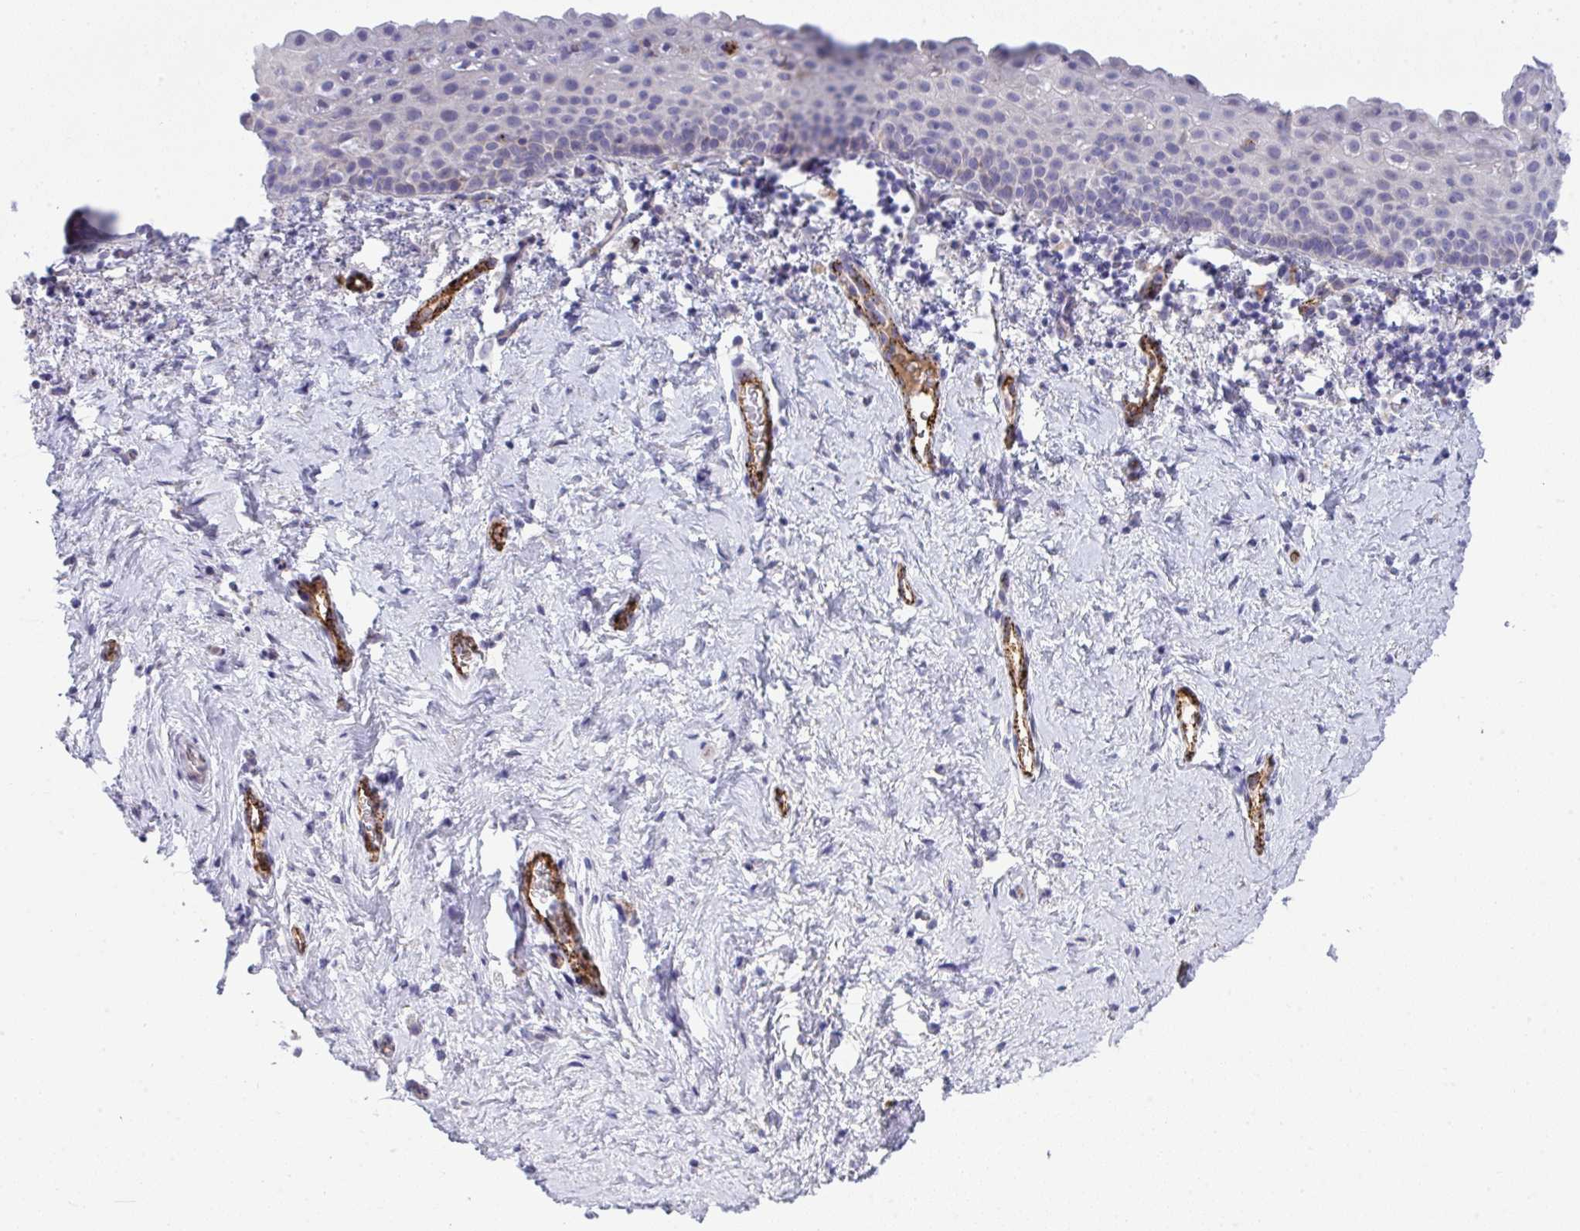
{"staining": {"intensity": "negative", "quantity": "none", "location": "none"}, "tissue": "vagina", "cell_type": "Squamous epithelial cells", "image_type": "normal", "snomed": [{"axis": "morphology", "description": "Normal tissue, NOS"}, {"axis": "topography", "description": "Vagina"}], "caption": "This is a image of IHC staining of benign vagina, which shows no expression in squamous epithelial cells.", "gene": "TOR1AIP2", "patient": {"sex": "female", "age": 61}}